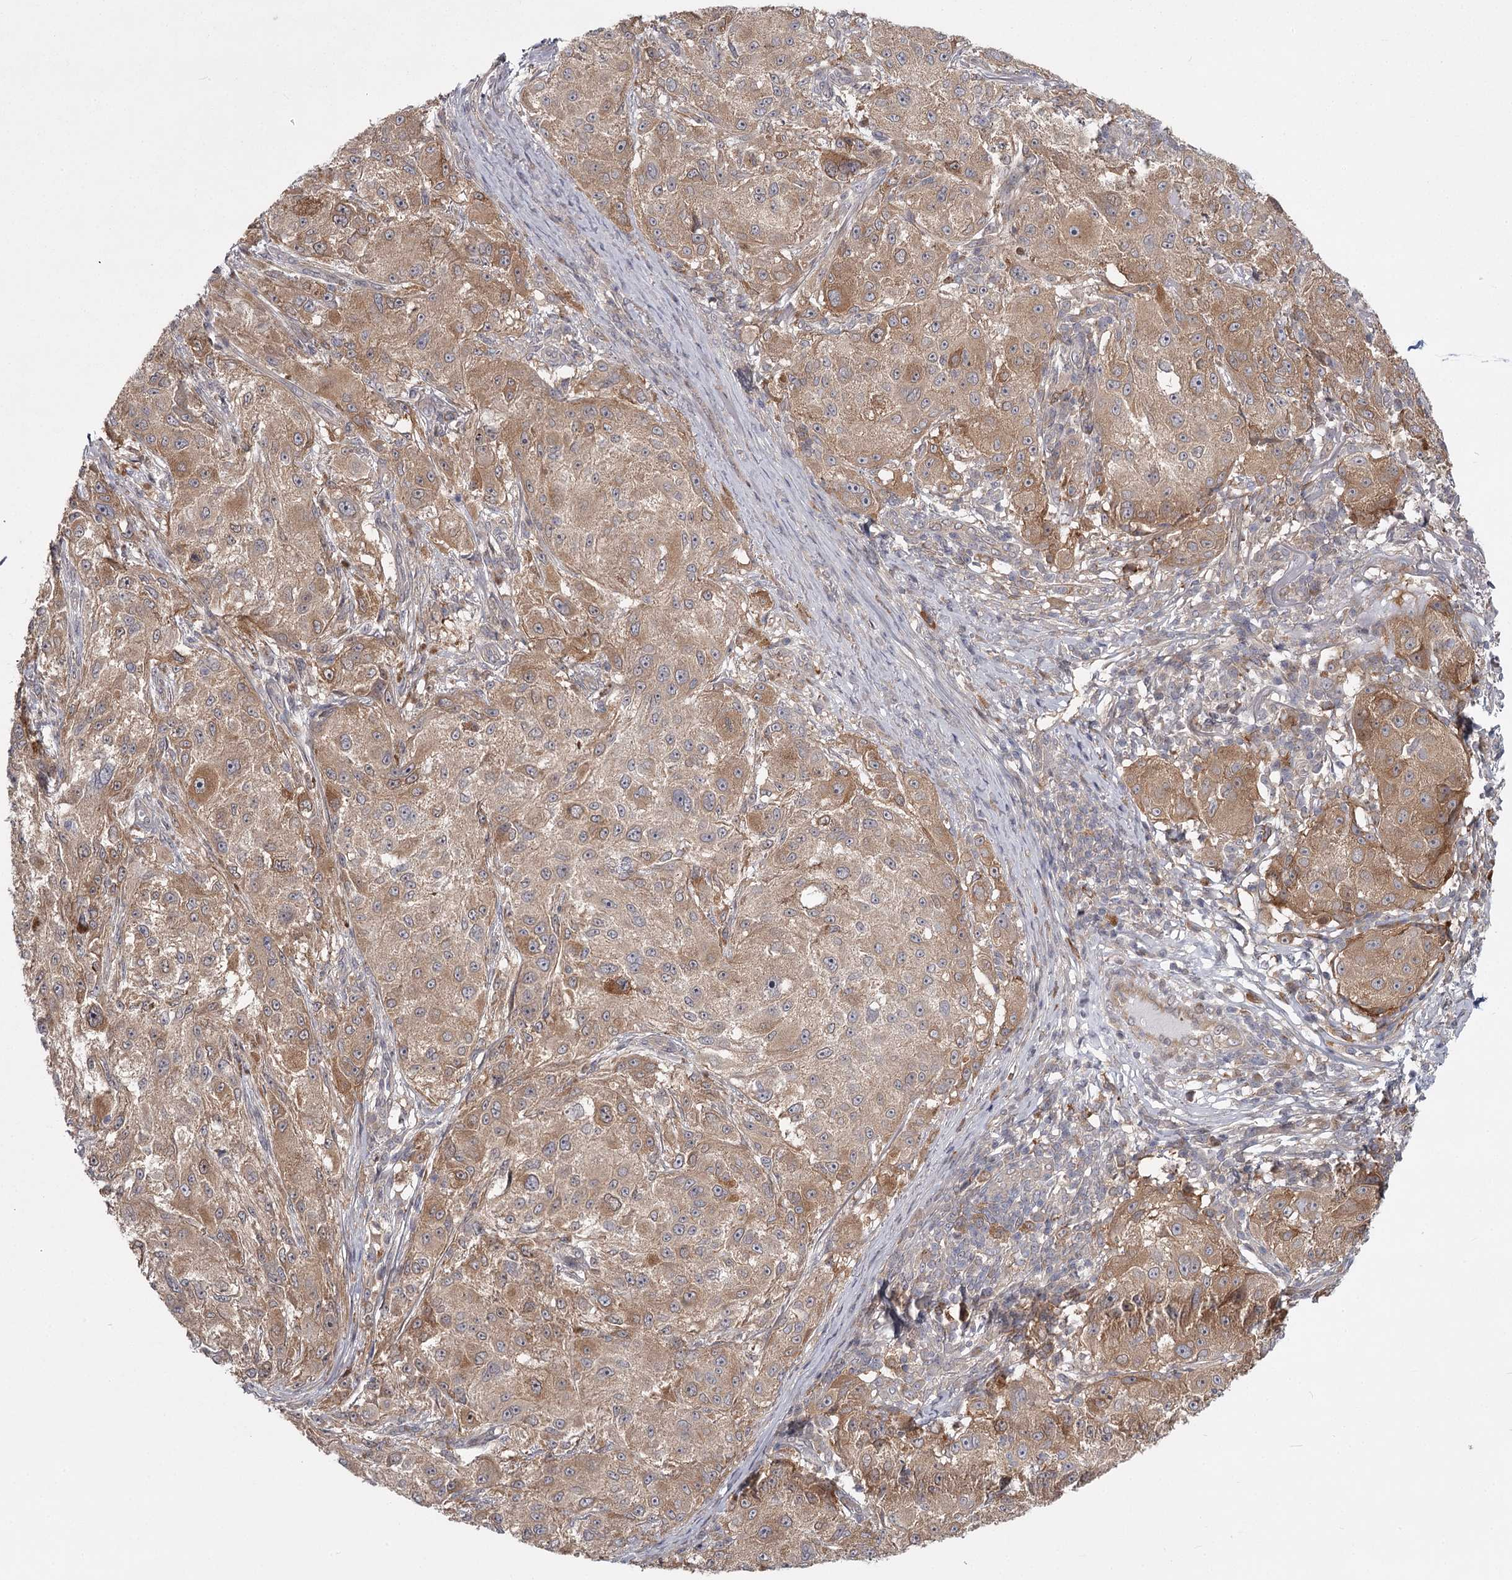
{"staining": {"intensity": "moderate", "quantity": ">75%", "location": "cytoplasmic/membranous"}, "tissue": "melanoma", "cell_type": "Tumor cells", "image_type": "cancer", "snomed": [{"axis": "morphology", "description": "Necrosis, NOS"}, {"axis": "morphology", "description": "Malignant melanoma, NOS"}, {"axis": "topography", "description": "Skin"}], "caption": "DAB (3,3'-diaminobenzidine) immunohistochemical staining of melanoma exhibits moderate cytoplasmic/membranous protein staining in approximately >75% of tumor cells.", "gene": "CCNG2", "patient": {"sex": "female", "age": 87}}